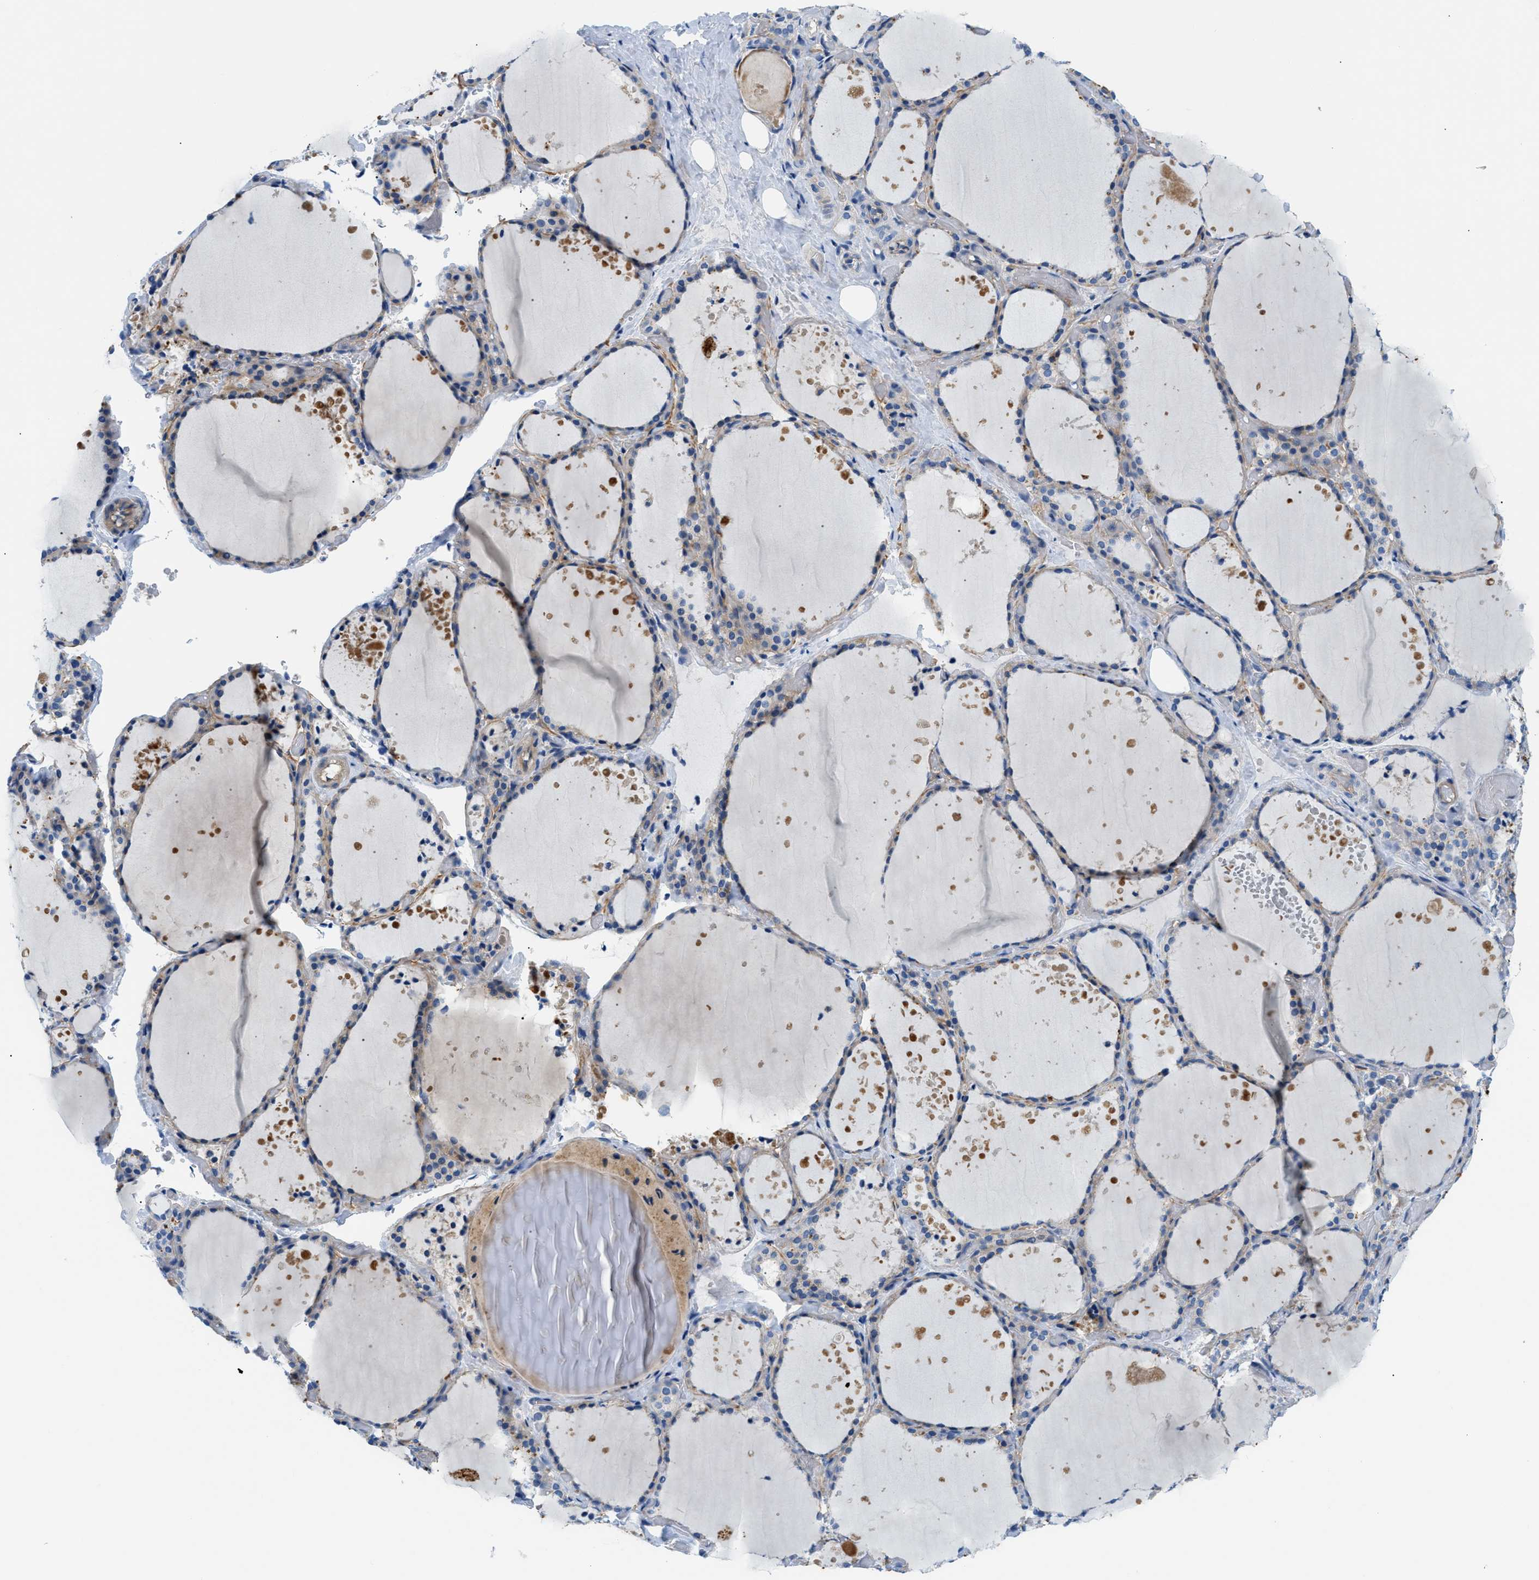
{"staining": {"intensity": "weak", "quantity": ">75%", "location": "cytoplasmic/membranous"}, "tissue": "thyroid gland", "cell_type": "Glandular cells", "image_type": "normal", "snomed": [{"axis": "morphology", "description": "Normal tissue, NOS"}, {"axis": "topography", "description": "Thyroid gland"}], "caption": "A micrograph of human thyroid gland stained for a protein shows weak cytoplasmic/membranous brown staining in glandular cells. Immunohistochemistry stains the protein of interest in brown and the nuclei are stained blue.", "gene": "ORAI1", "patient": {"sex": "female", "age": 22}}